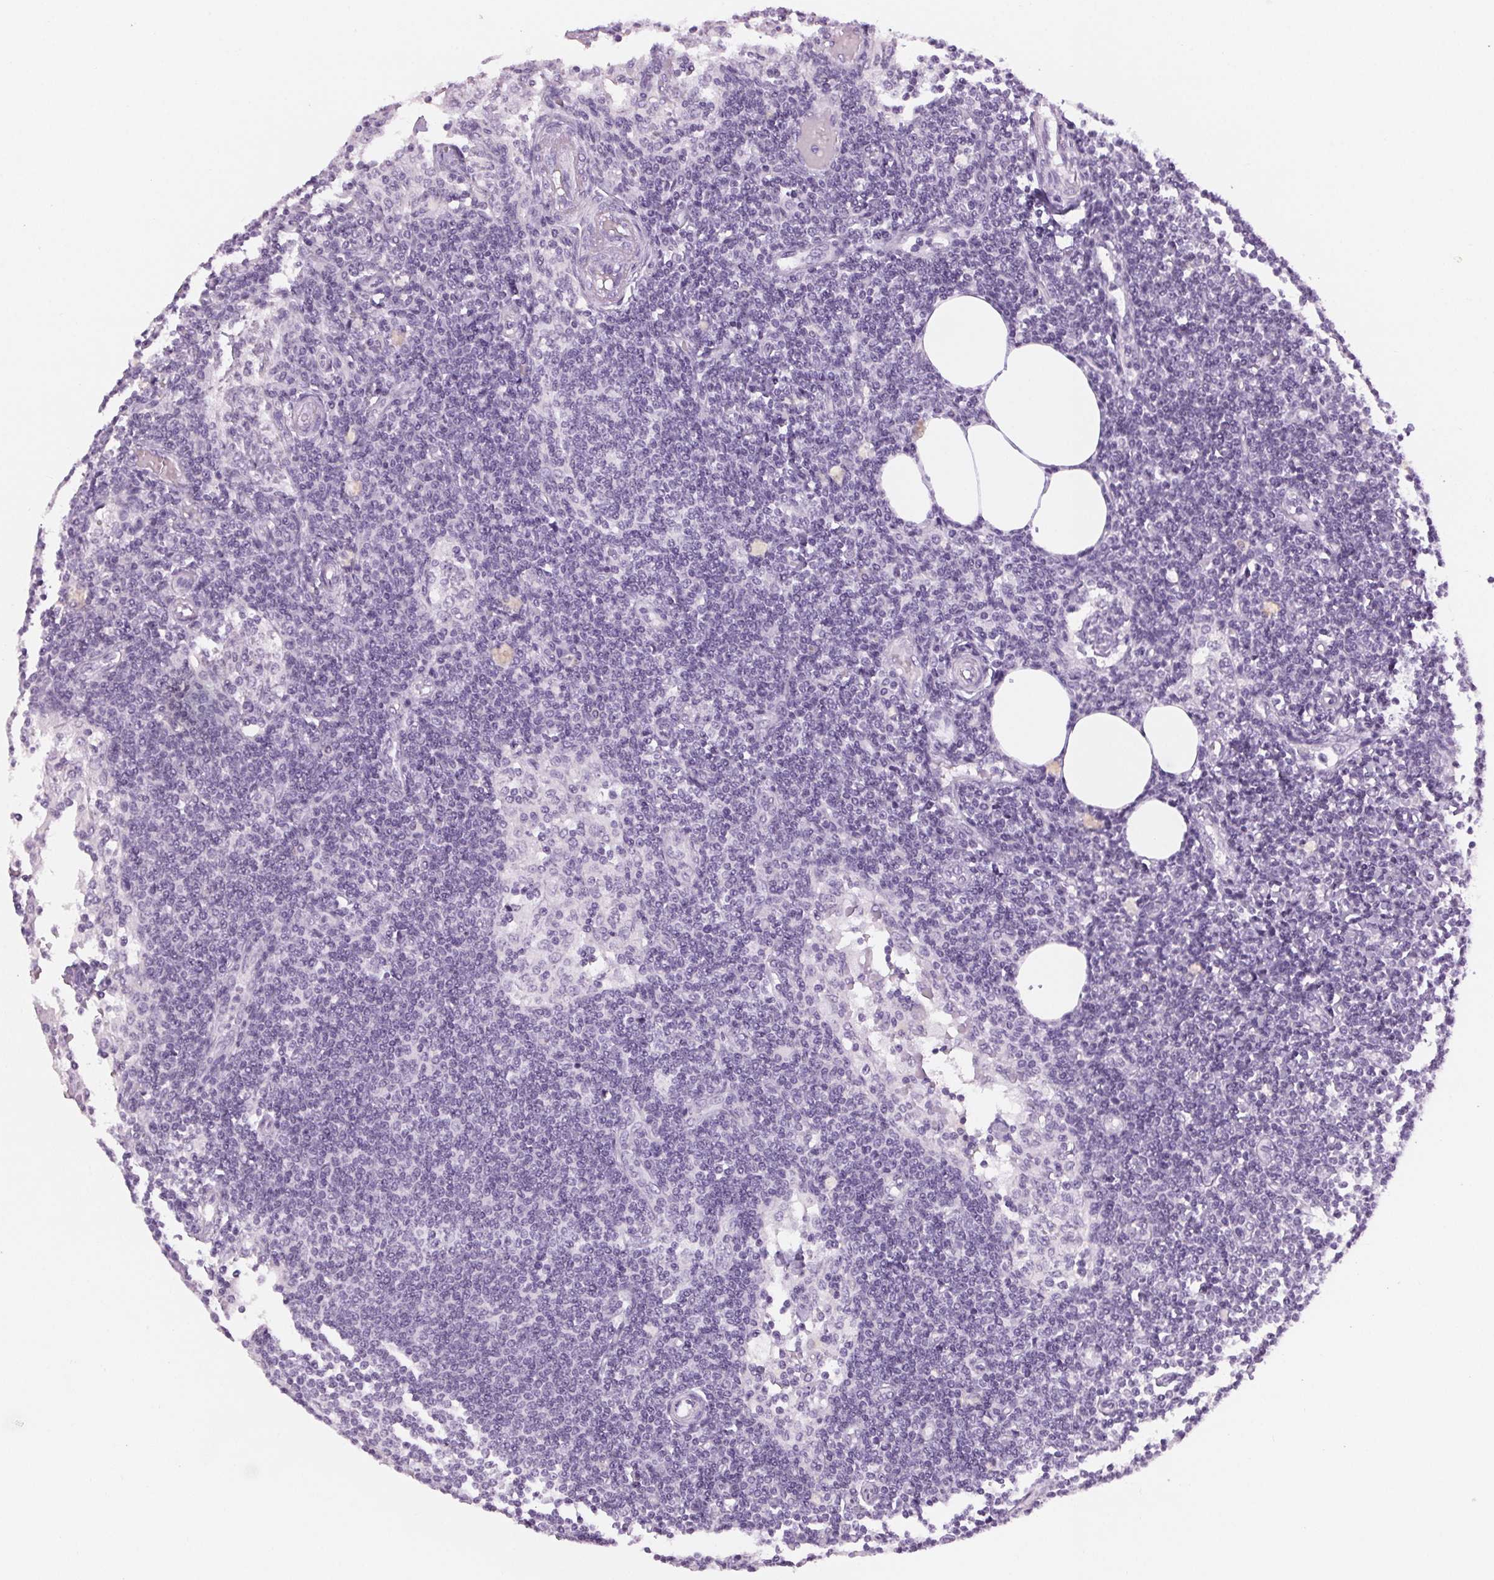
{"staining": {"intensity": "negative", "quantity": "none", "location": "none"}, "tissue": "lymph node", "cell_type": "Germinal center cells", "image_type": "normal", "snomed": [{"axis": "morphology", "description": "Normal tissue, NOS"}, {"axis": "topography", "description": "Lymph node"}], "caption": "An immunohistochemistry (IHC) image of unremarkable lymph node is shown. There is no staining in germinal center cells of lymph node. (DAB (3,3'-diaminobenzidine) immunohistochemistry (IHC) visualized using brightfield microscopy, high magnification).", "gene": "LRP2", "patient": {"sex": "female", "age": 69}}